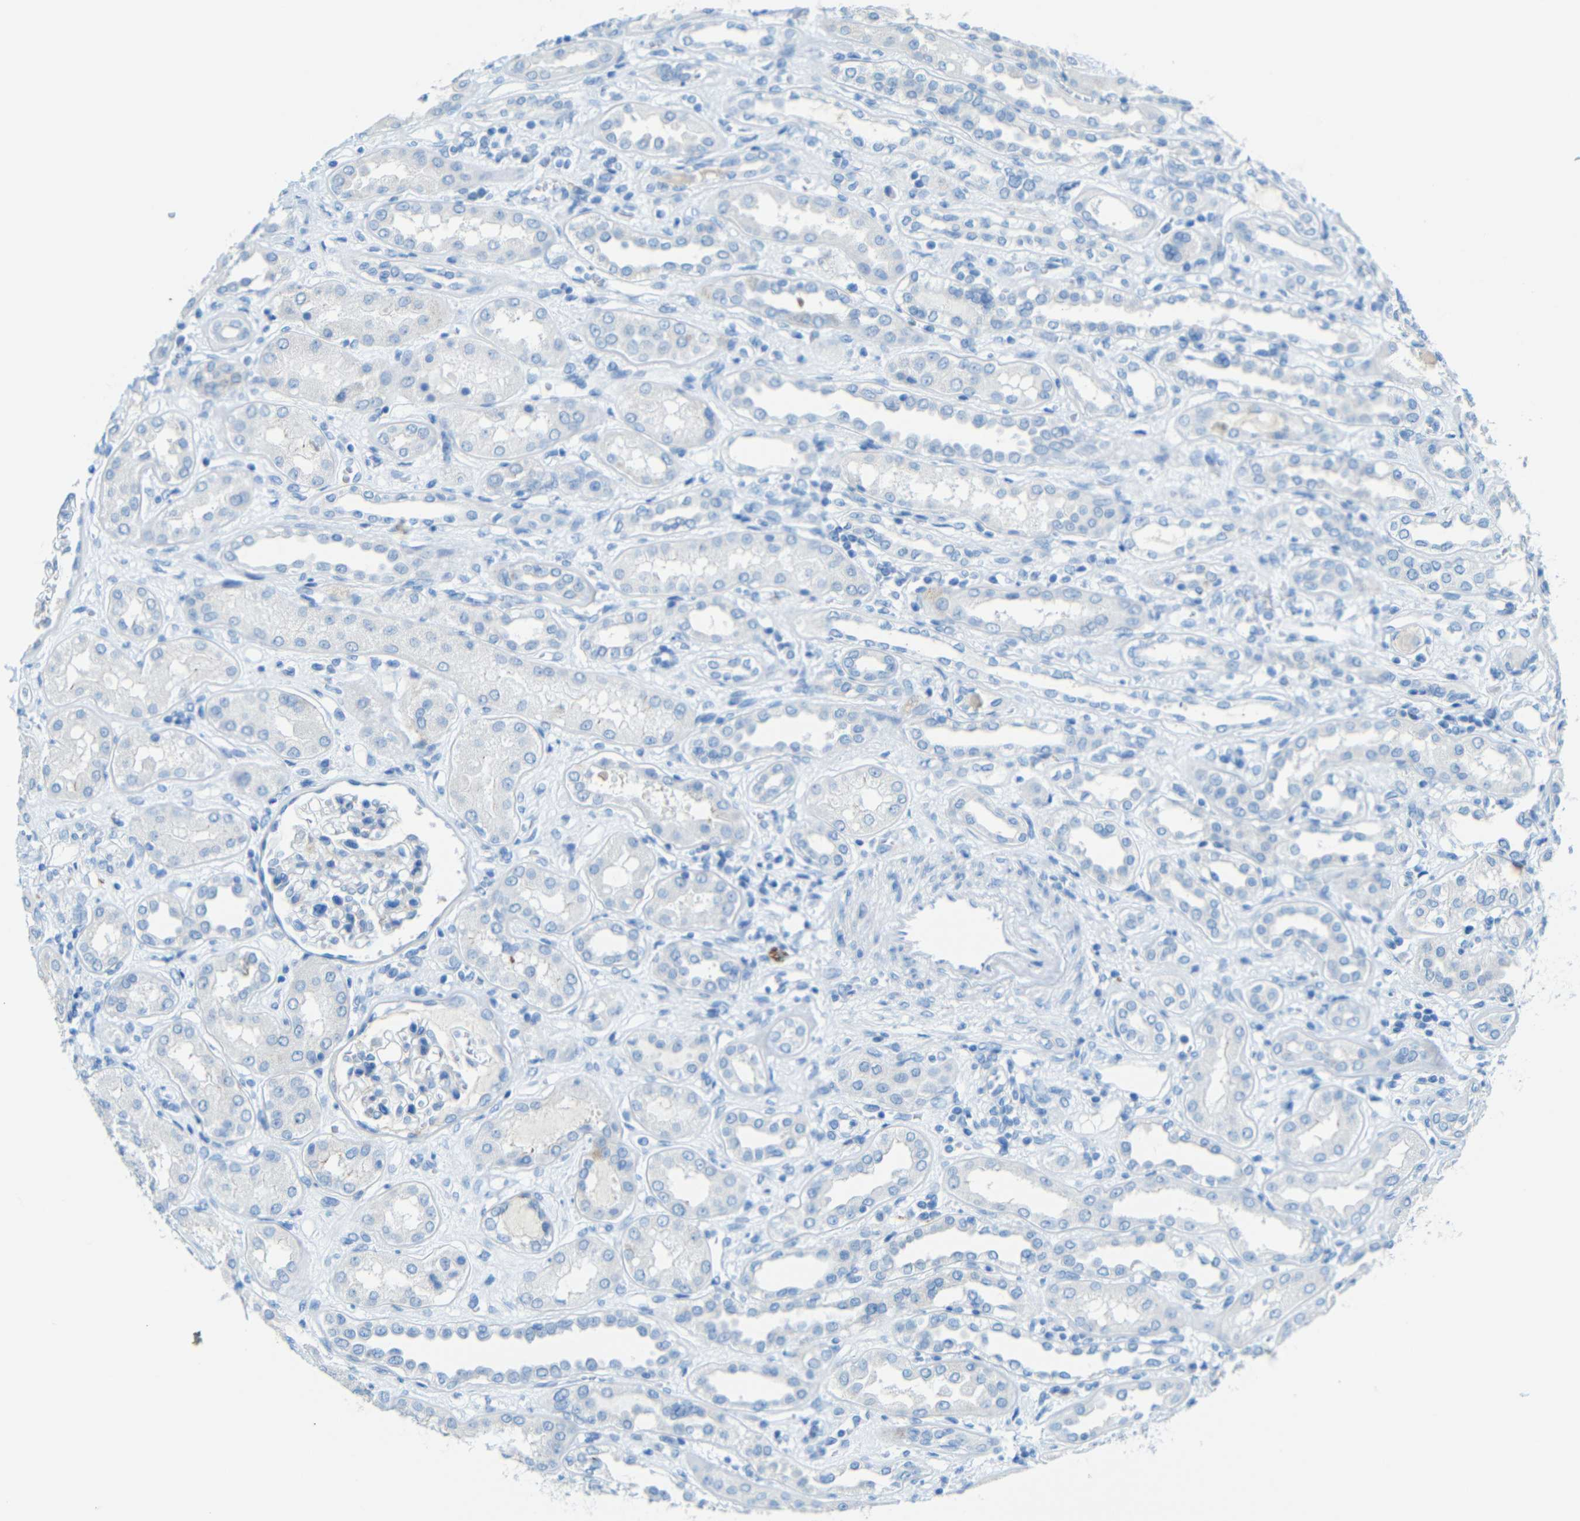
{"staining": {"intensity": "negative", "quantity": "none", "location": "none"}, "tissue": "kidney", "cell_type": "Cells in glomeruli", "image_type": "normal", "snomed": [{"axis": "morphology", "description": "Normal tissue, NOS"}, {"axis": "topography", "description": "Kidney"}], "caption": "Immunohistochemical staining of benign human kidney shows no significant positivity in cells in glomeruli.", "gene": "TUBB4B", "patient": {"sex": "male", "age": 59}}